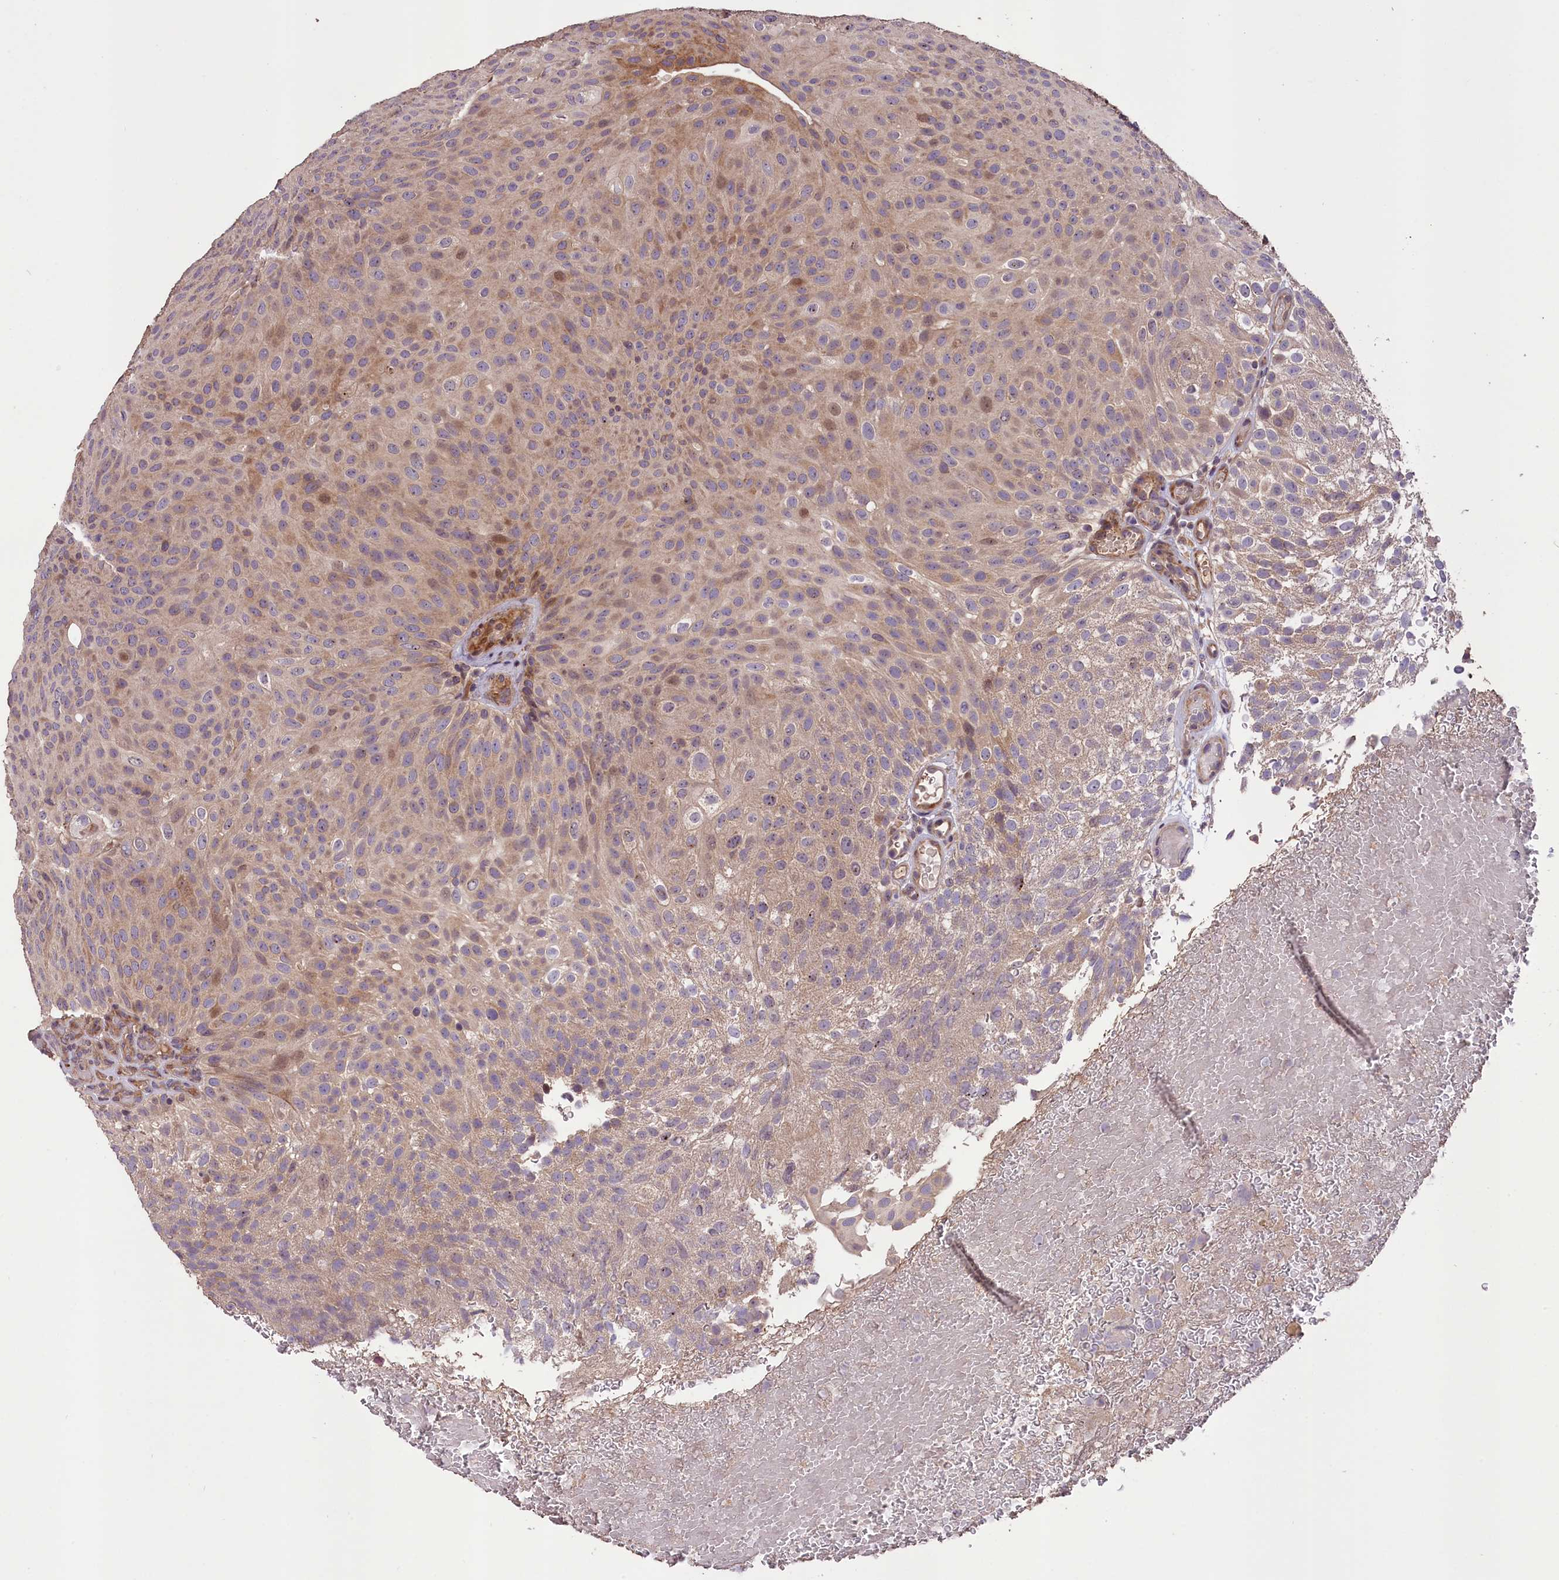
{"staining": {"intensity": "weak", "quantity": "25%-75%", "location": "cytoplasmic/membranous"}, "tissue": "urothelial cancer", "cell_type": "Tumor cells", "image_type": "cancer", "snomed": [{"axis": "morphology", "description": "Urothelial carcinoma, Low grade"}, {"axis": "topography", "description": "Urinary bladder"}], "caption": "There is low levels of weak cytoplasmic/membranous positivity in tumor cells of urothelial cancer, as demonstrated by immunohistochemical staining (brown color).", "gene": "DNAJB9", "patient": {"sex": "male", "age": 78}}